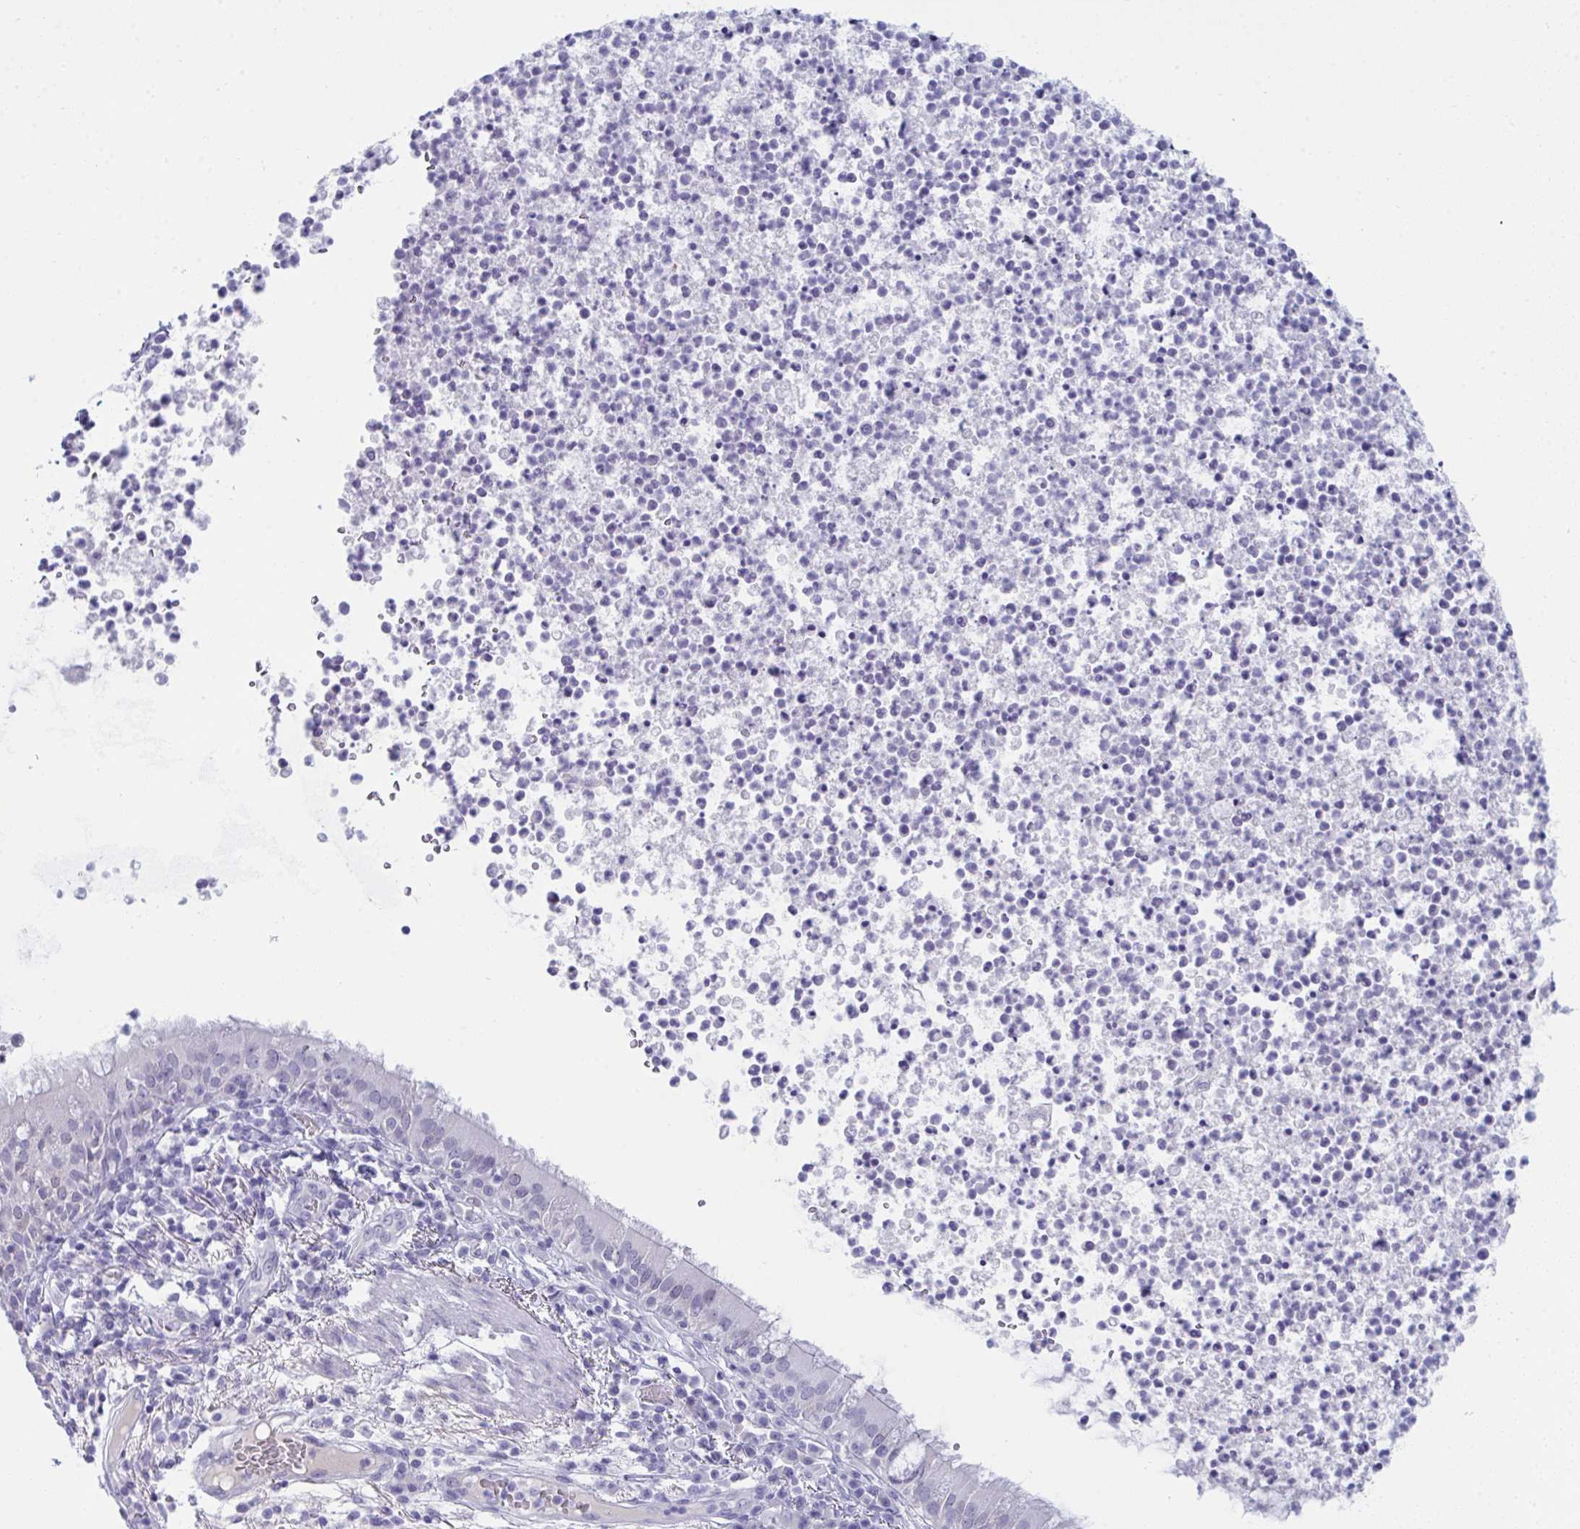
{"staining": {"intensity": "negative", "quantity": "none", "location": "none"}, "tissue": "bronchus", "cell_type": "Respiratory epithelial cells", "image_type": "normal", "snomed": [{"axis": "morphology", "description": "Normal tissue, NOS"}, {"axis": "topography", "description": "Cartilage tissue"}, {"axis": "topography", "description": "Bronchus"}], "caption": "Respiratory epithelial cells are negative for protein expression in unremarkable human bronchus. The staining is performed using DAB brown chromogen with nuclei counter-stained in using hematoxylin.", "gene": "PRDM9", "patient": {"sex": "male", "age": 56}}